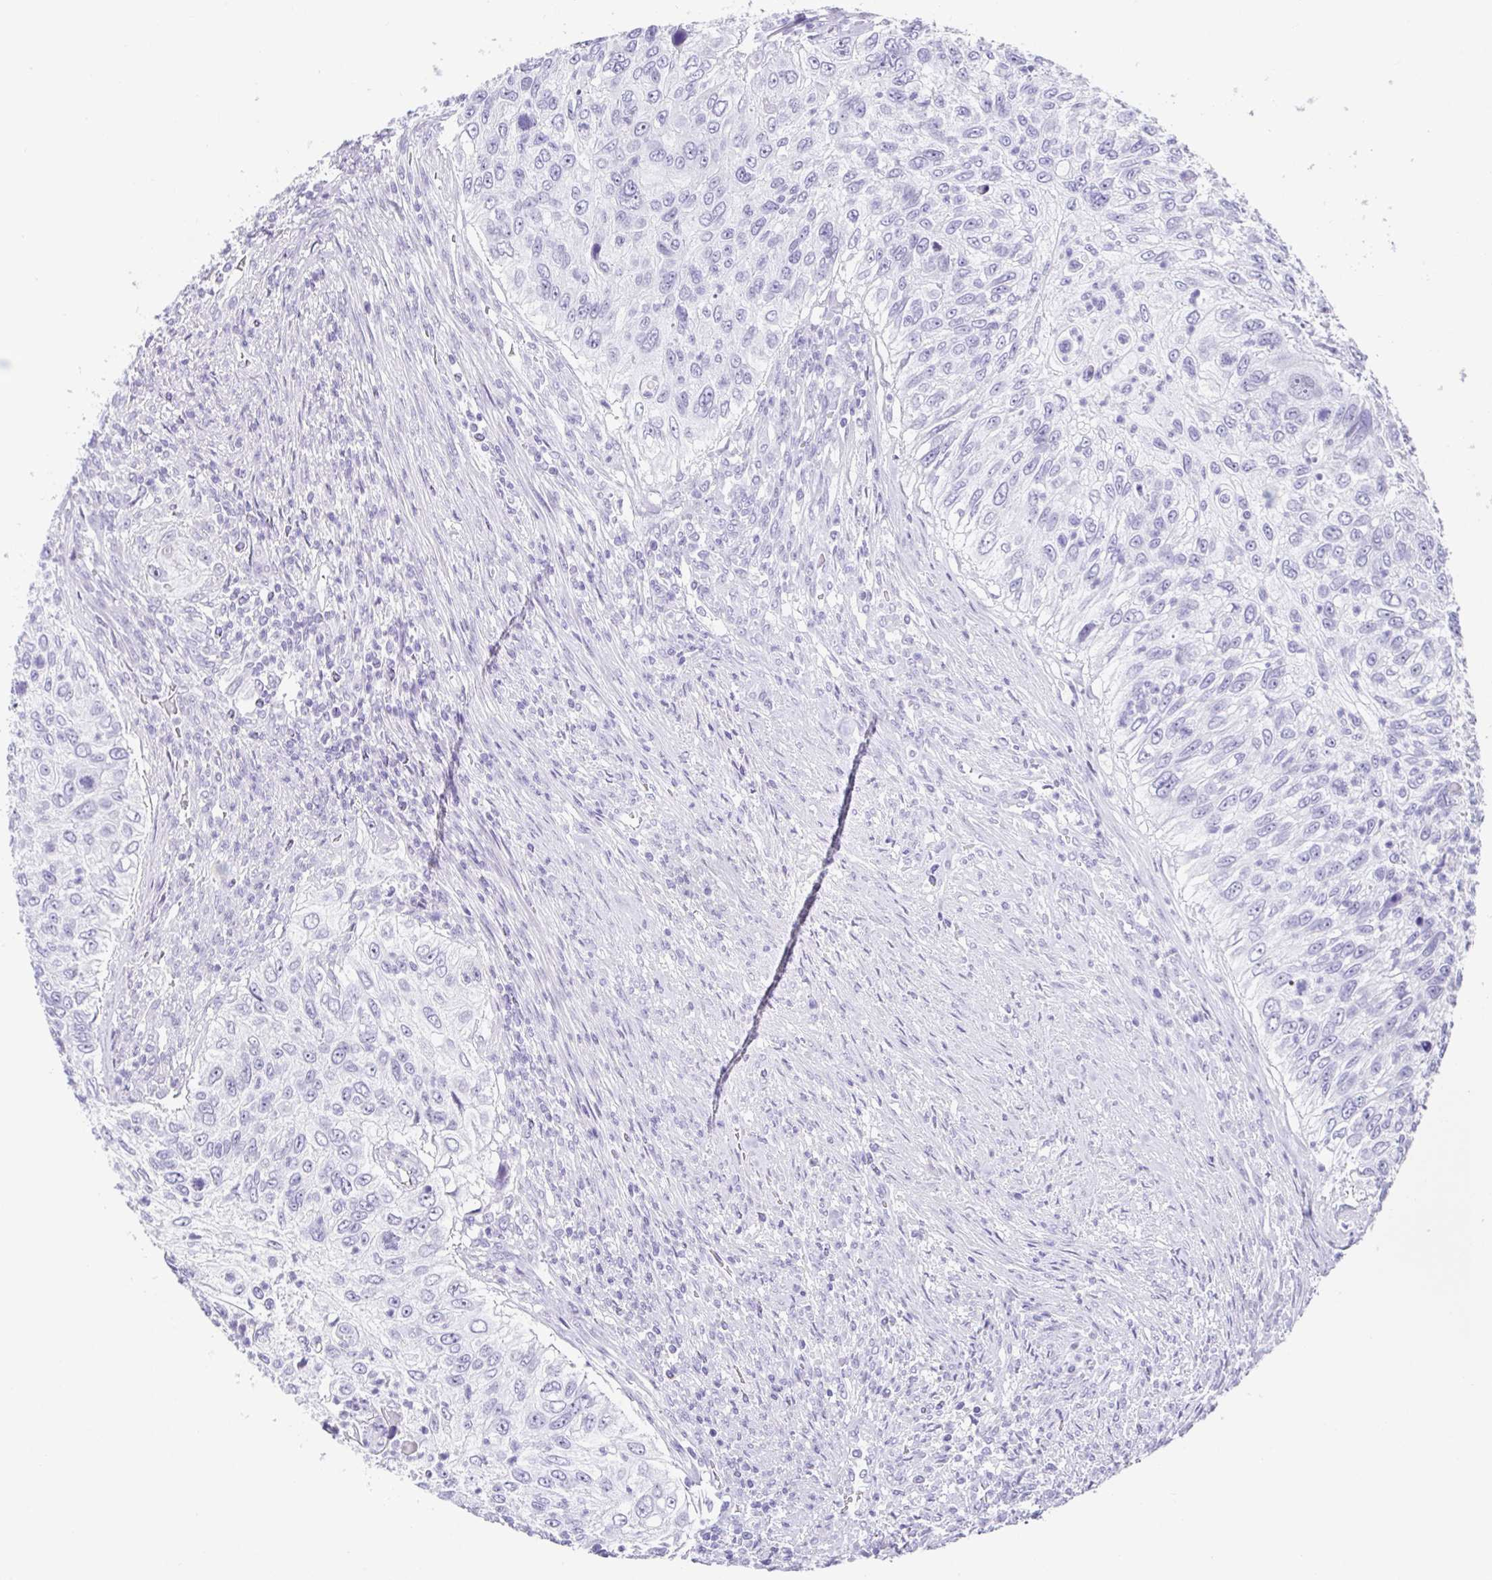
{"staining": {"intensity": "negative", "quantity": "none", "location": "none"}, "tissue": "urothelial cancer", "cell_type": "Tumor cells", "image_type": "cancer", "snomed": [{"axis": "morphology", "description": "Urothelial carcinoma, High grade"}, {"axis": "topography", "description": "Urinary bladder"}], "caption": "This is an immunohistochemistry (IHC) histopathology image of human urothelial carcinoma (high-grade). There is no expression in tumor cells.", "gene": "ESX1", "patient": {"sex": "female", "age": 60}}